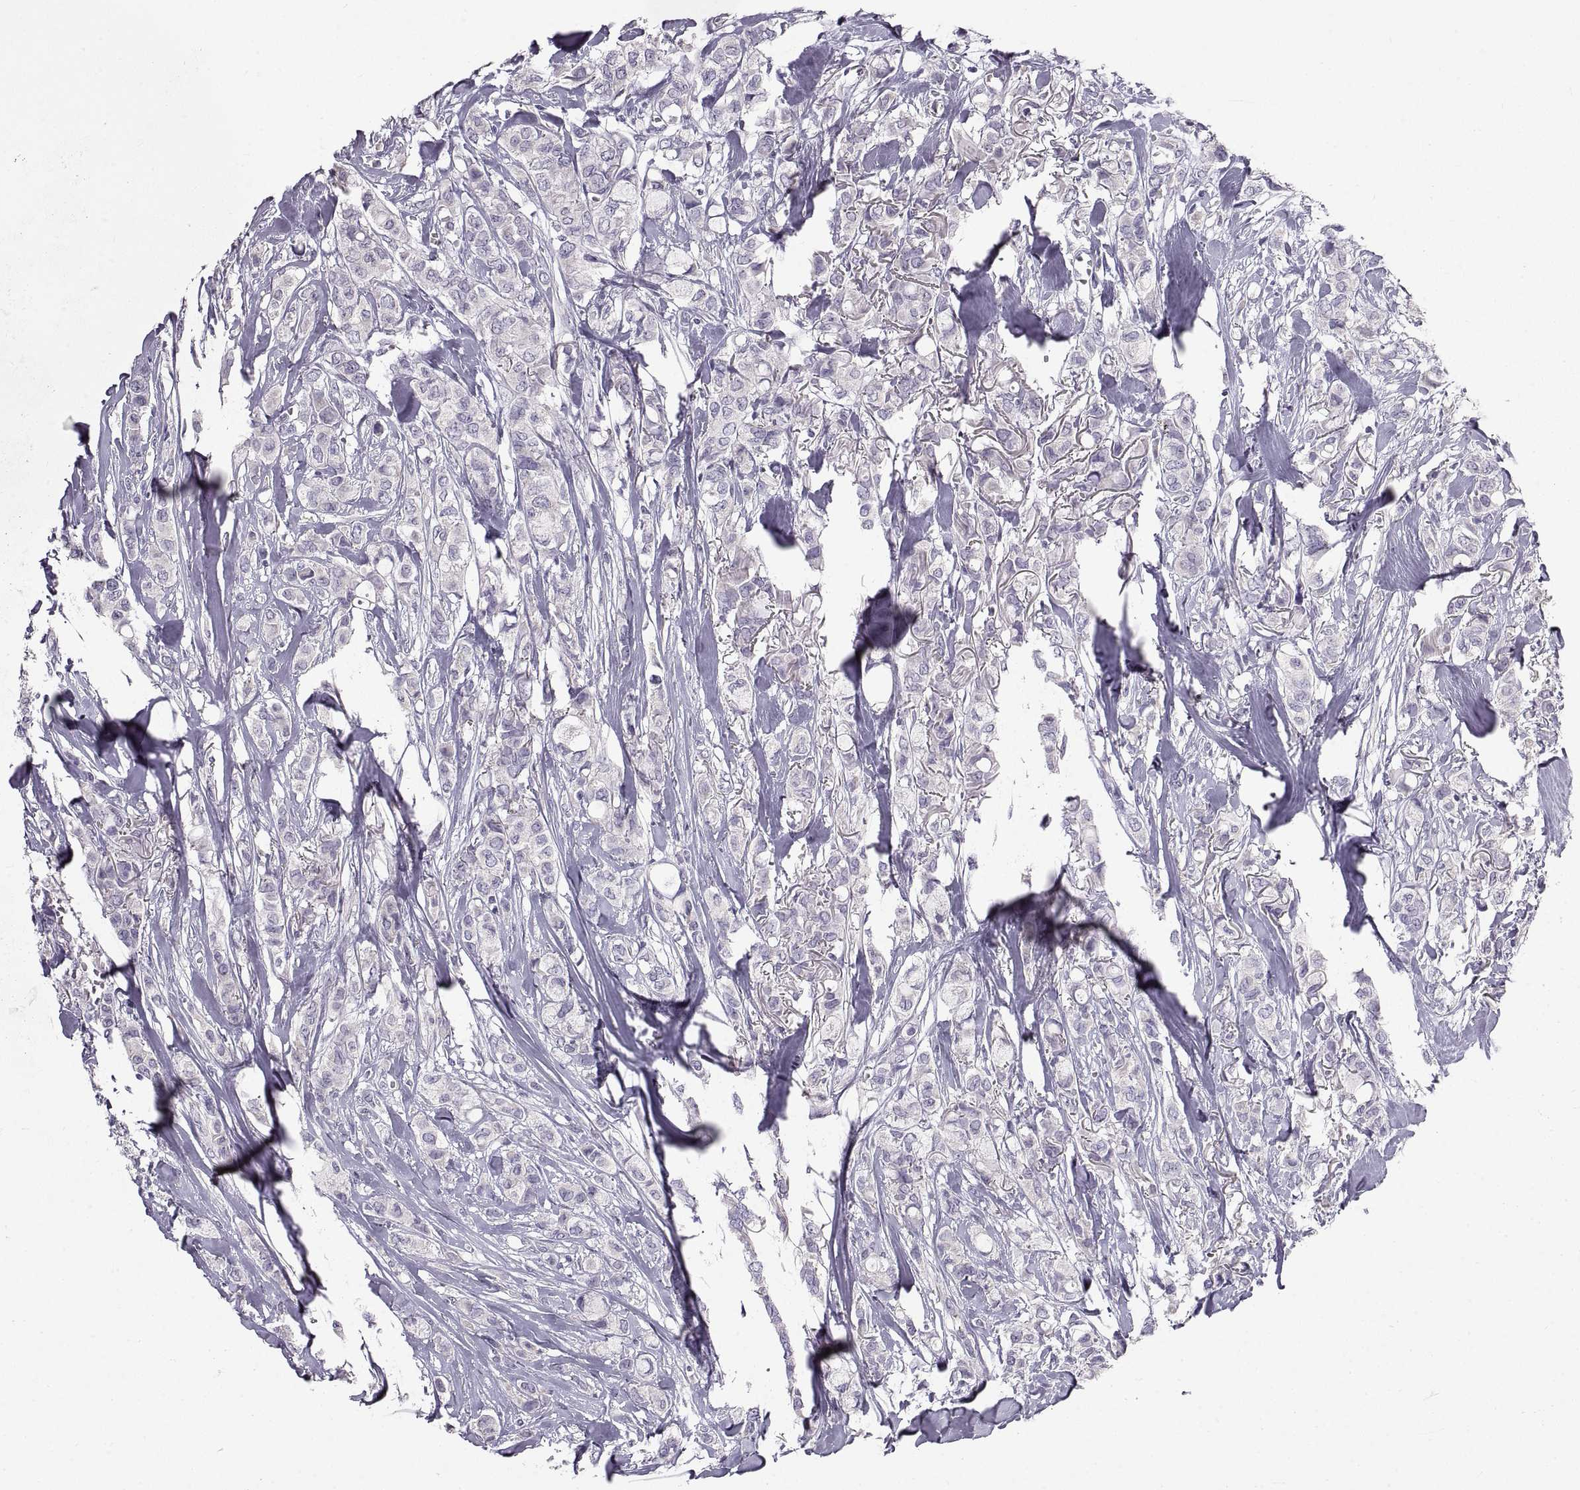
{"staining": {"intensity": "negative", "quantity": "none", "location": "none"}, "tissue": "breast cancer", "cell_type": "Tumor cells", "image_type": "cancer", "snomed": [{"axis": "morphology", "description": "Duct carcinoma"}, {"axis": "topography", "description": "Breast"}], "caption": "Immunohistochemical staining of human breast cancer exhibits no significant staining in tumor cells.", "gene": "ADAM32", "patient": {"sex": "female", "age": 85}}